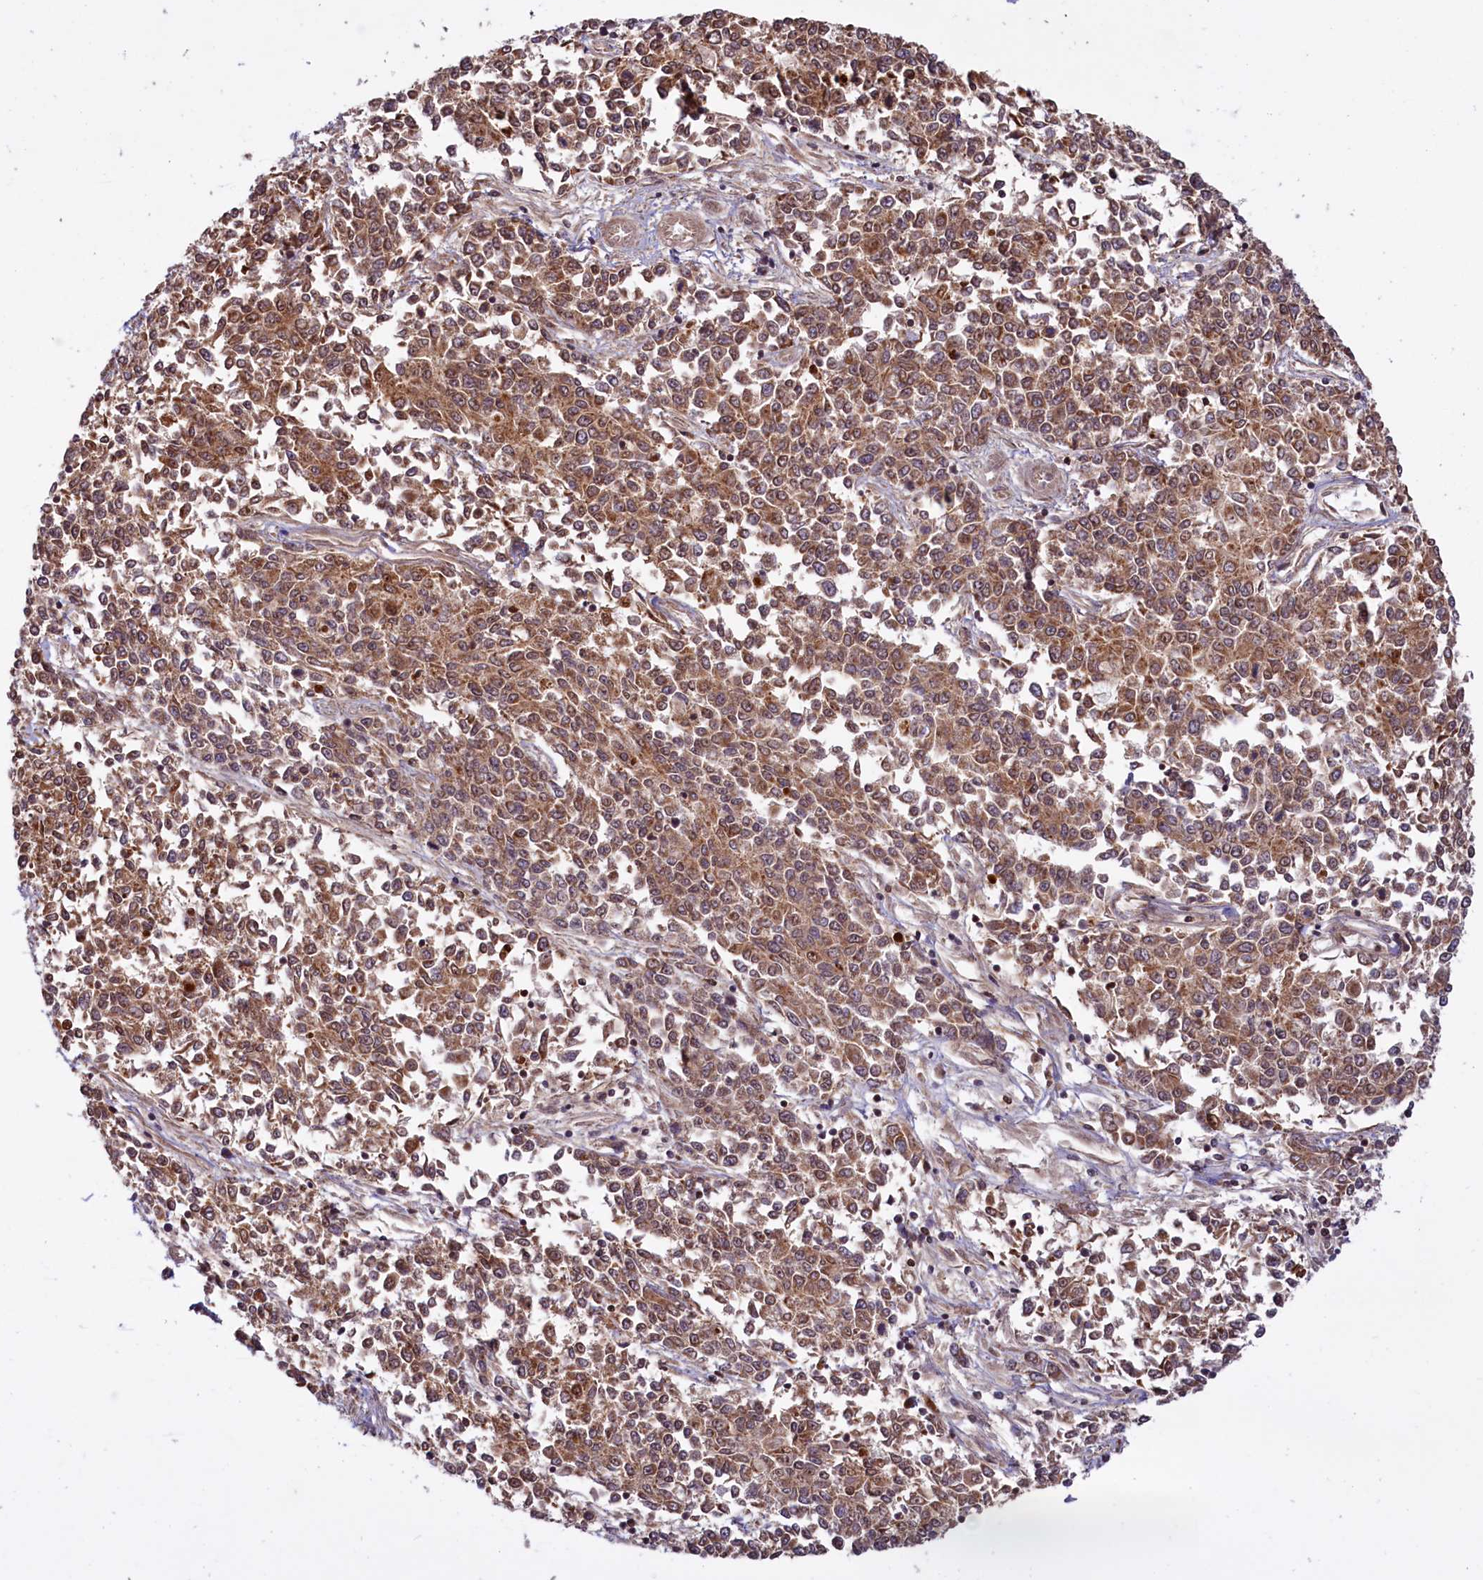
{"staining": {"intensity": "moderate", "quantity": ">75%", "location": "cytoplasmic/membranous"}, "tissue": "endometrial cancer", "cell_type": "Tumor cells", "image_type": "cancer", "snomed": [{"axis": "morphology", "description": "Adenocarcinoma, NOS"}, {"axis": "topography", "description": "Endometrium"}], "caption": "The histopathology image shows immunohistochemical staining of endometrial cancer. There is moderate cytoplasmic/membranous staining is identified in approximately >75% of tumor cells.", "gene": "PHC3", "patient": {"sex": "female", "age": 50}}